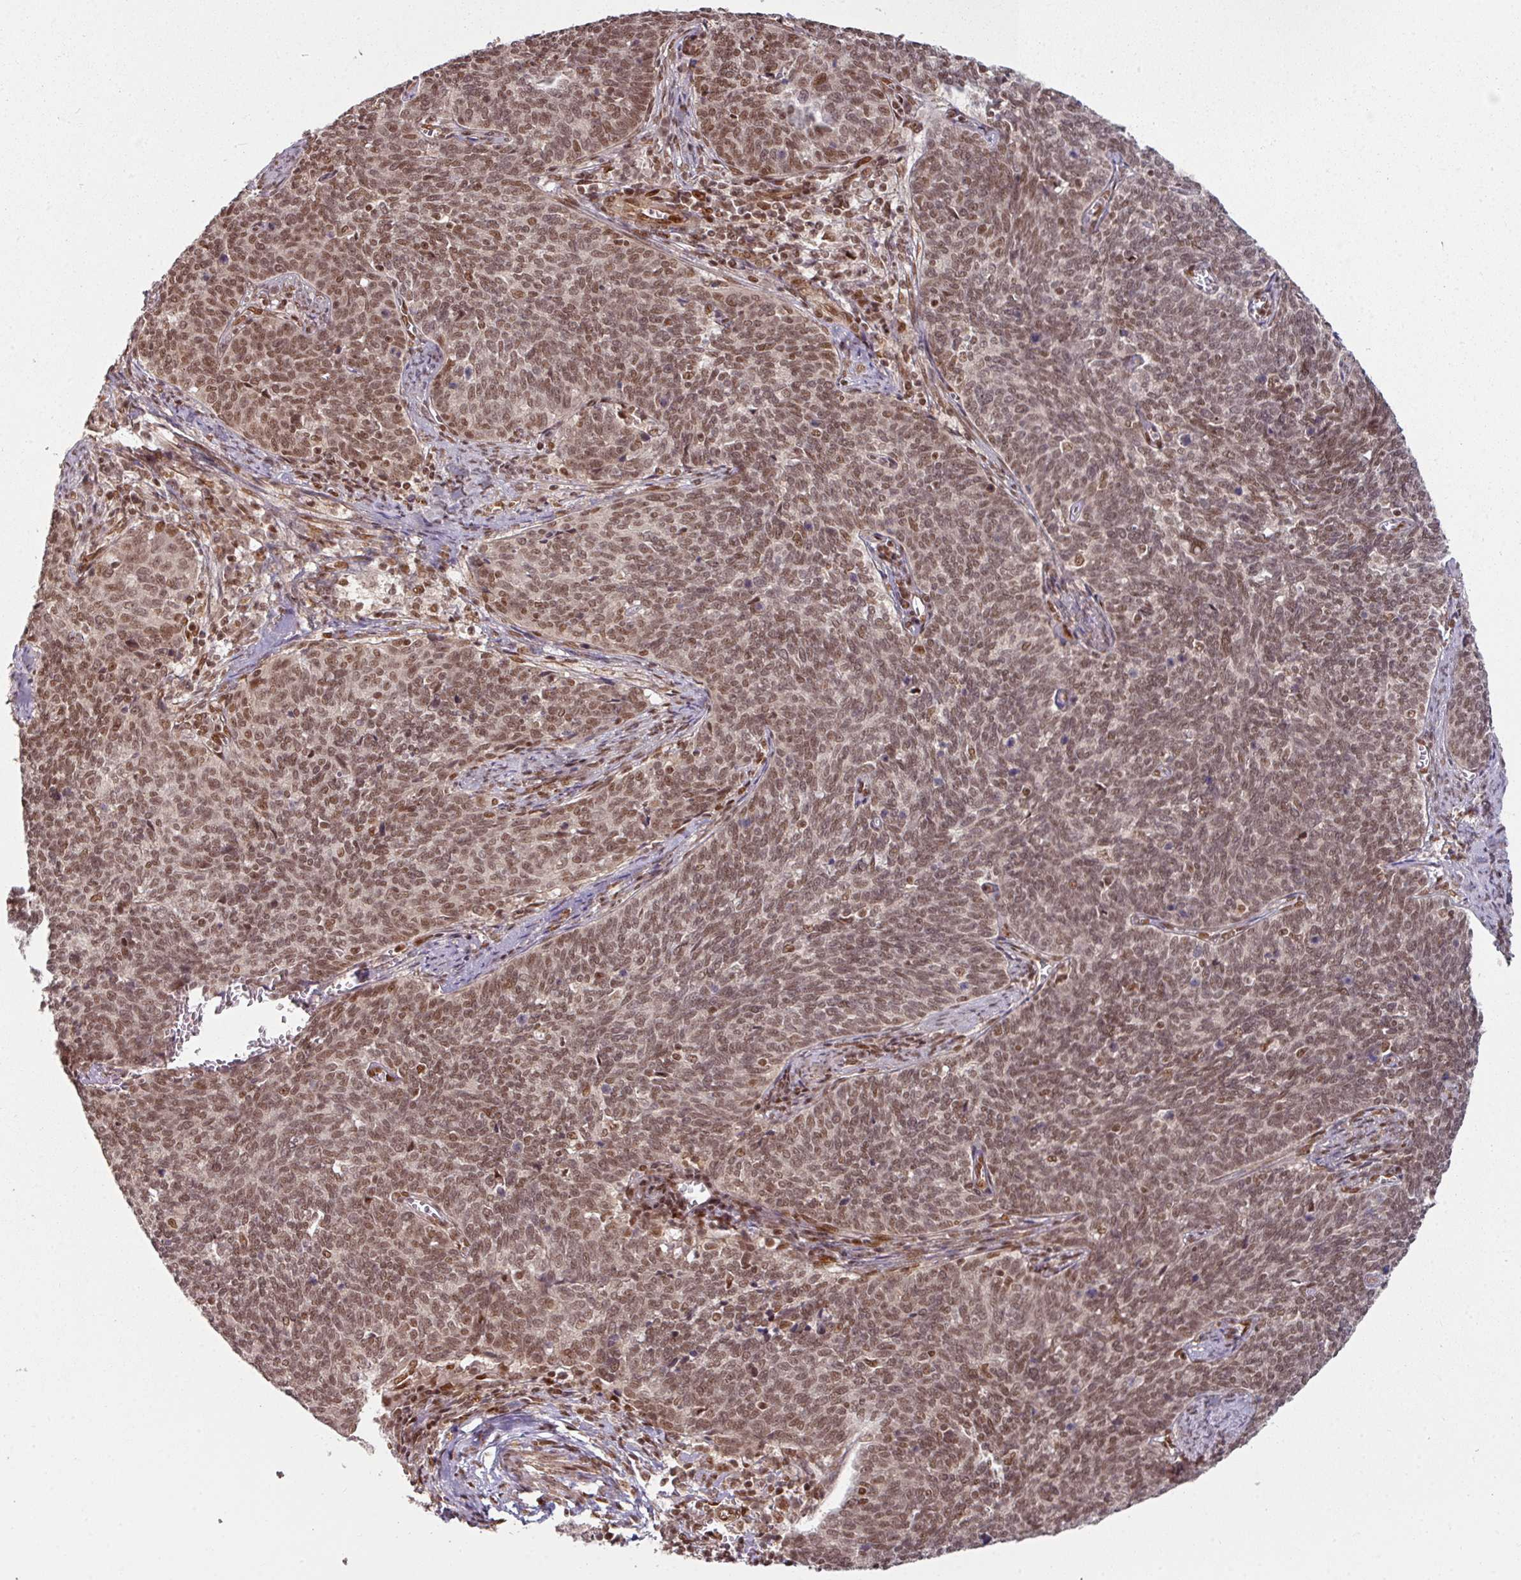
{"staining": {"intensity": "moderate", "quantity": ">75%", "location": "nuclear"}, "tissue": "cervical cancer", "cell_type": "Tumor cells", "image_type": "cancer", "snomed": [{"axis": "morphology", "description": "Squamous cell carcinoma, NOS"}, {"axis": "topography", "description": "Cervix"}], "caption": "This is a photomicrograph of immunohistochemistry (IHC) staining of cervical cancer (squamous cell carcinoma), which shows moderate positivity in the nuclear of tumor cells.", "gene": "SIK3", "patient": {"sex": "female", "age": 39}}